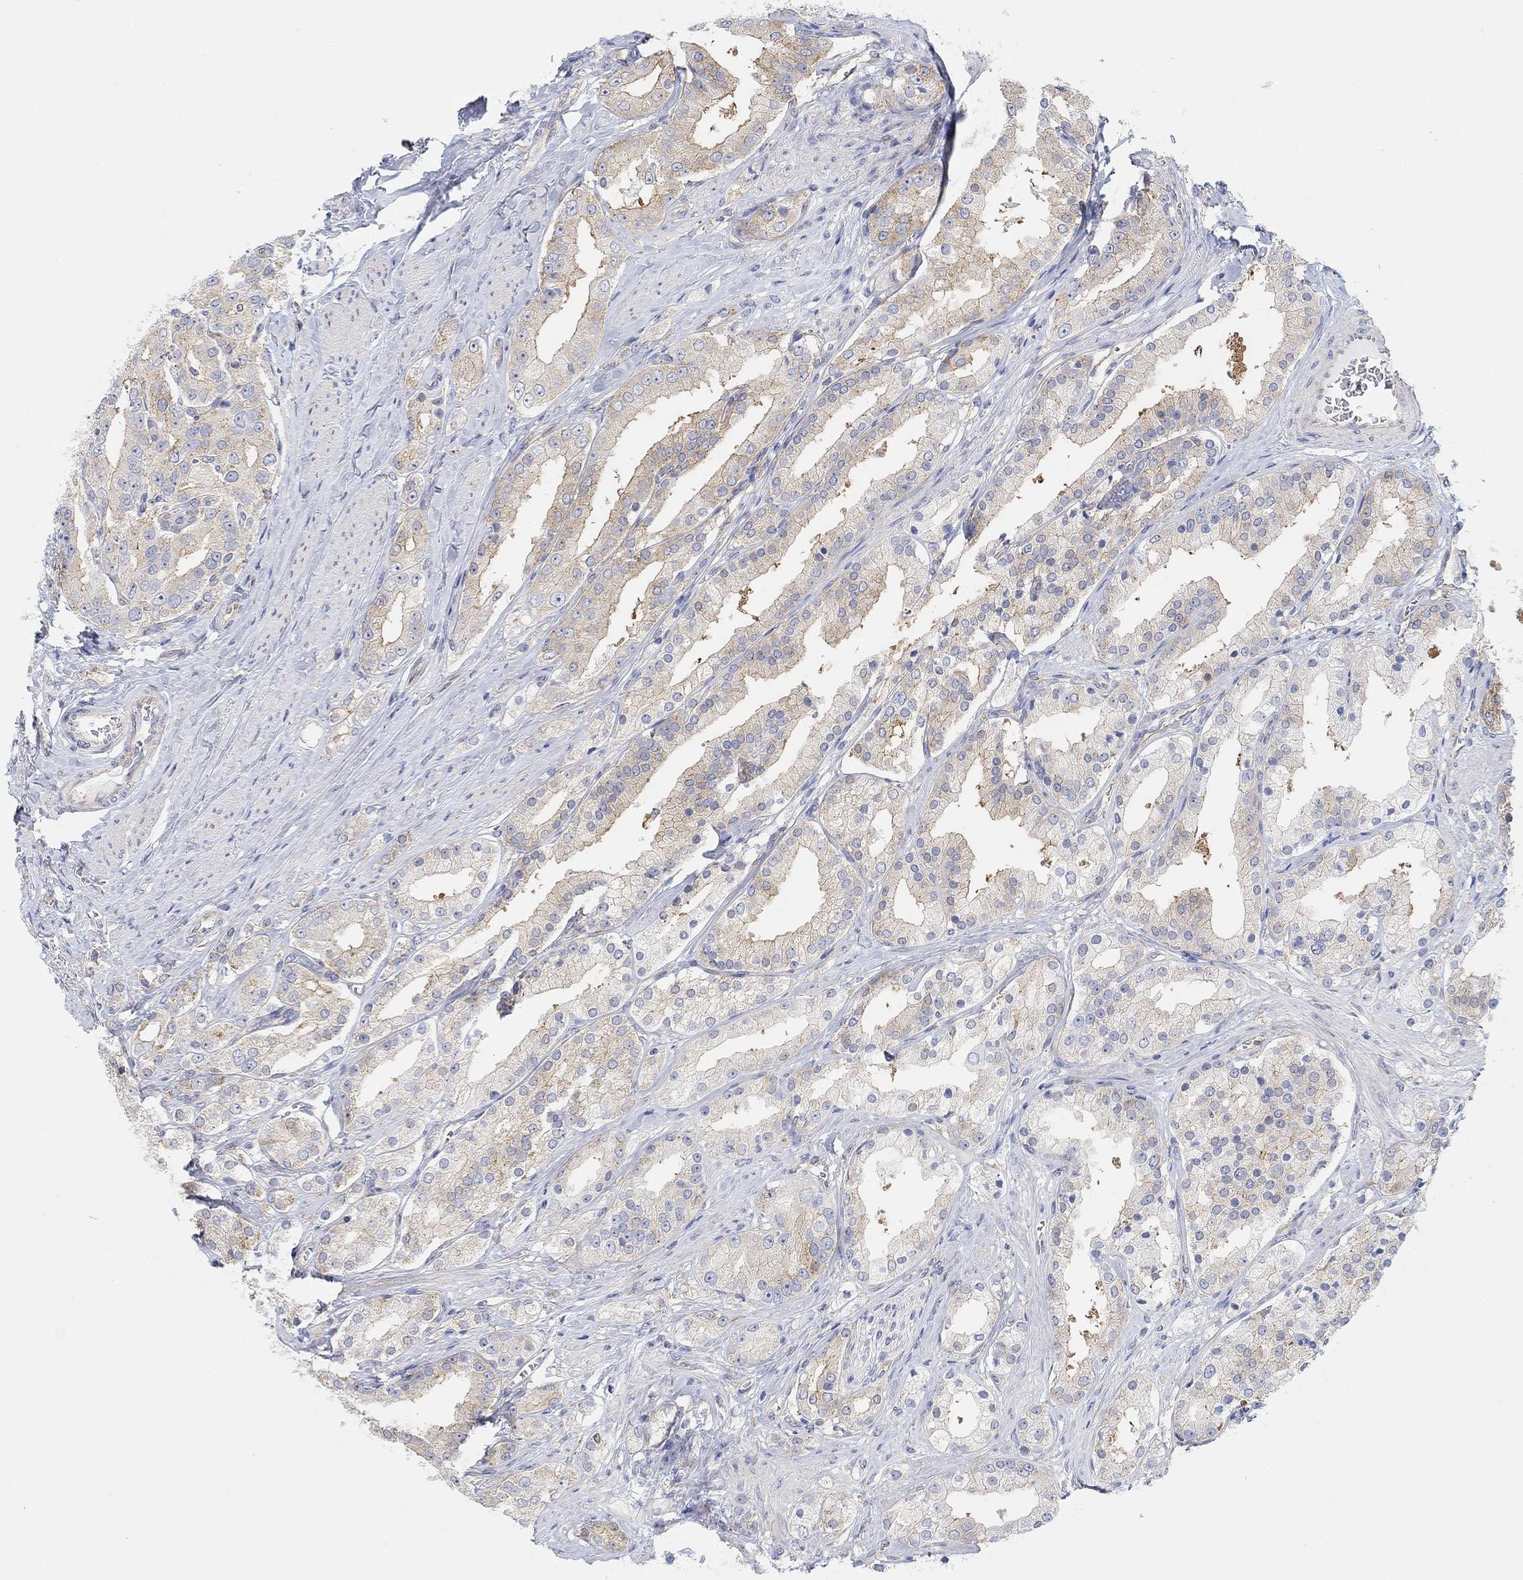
{"staining": {"intensity": "moderate", "quantity": "<25%", "location": "cytoplasmic/membranous"}, "tissue": "prostate cancer", "cell_type": "Tumor cells", "image_type": "cancer", "snomed": [{"axis": "morphology", "description": "Adenocarcinoma, NOS"}, {"axis": "topography", "description": "Prostate and seminal vesicle, NOS"}, {"axis": "topography", "description": "Prostate"}], "caption": "Protein positivity by immunohistochemistry (IHC) displays moderate cytoplasmic/membranous positivity in about <25% of tumor cells in adenocarcinoma (prostate).", "gene": "RGS1", "patient": {"sex": "male", "age": 67}}